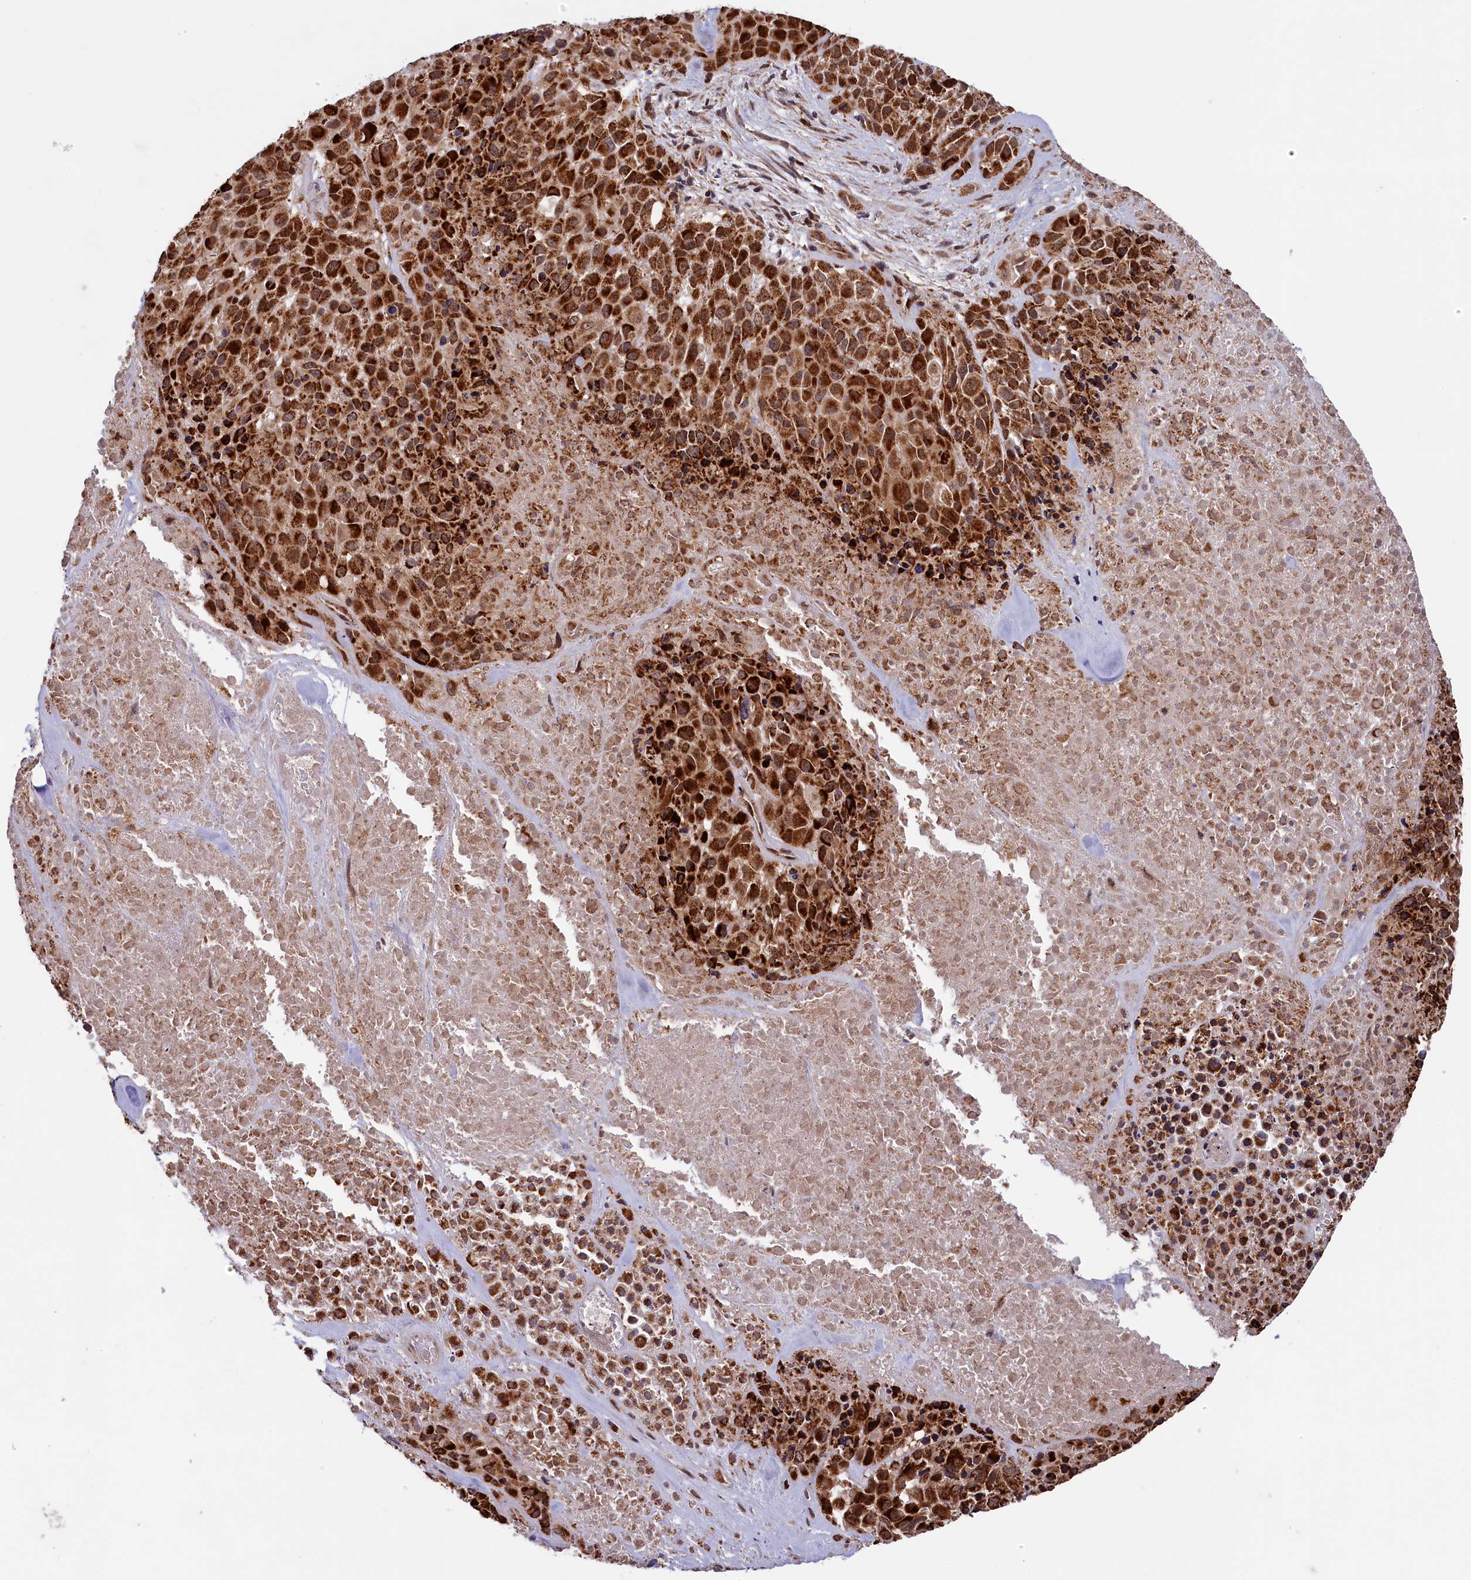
{"staining": {"intensity": "strong", "quantity": ">75%", "location": "cytoplasmic/membranous"}, "tissue": "melanoma", "cell_type": "Tumor cells", "image_type": "cancer", "snomed": [{"axis": "morphology", "description": "Malignant melanoma, Metastatic site"}, {"axis": "topography", "description": "Skin"}], "caption": "The immunohistochemical stain labels strong cytoplasmic/membranous expression in tumor cells of malignant melanoma (metastatic site) tissue. (DAB IHC with brightfield microscopy, high magnification).", "gene": "DUS3L", "patient": {"sex": "female", "age": 81}}